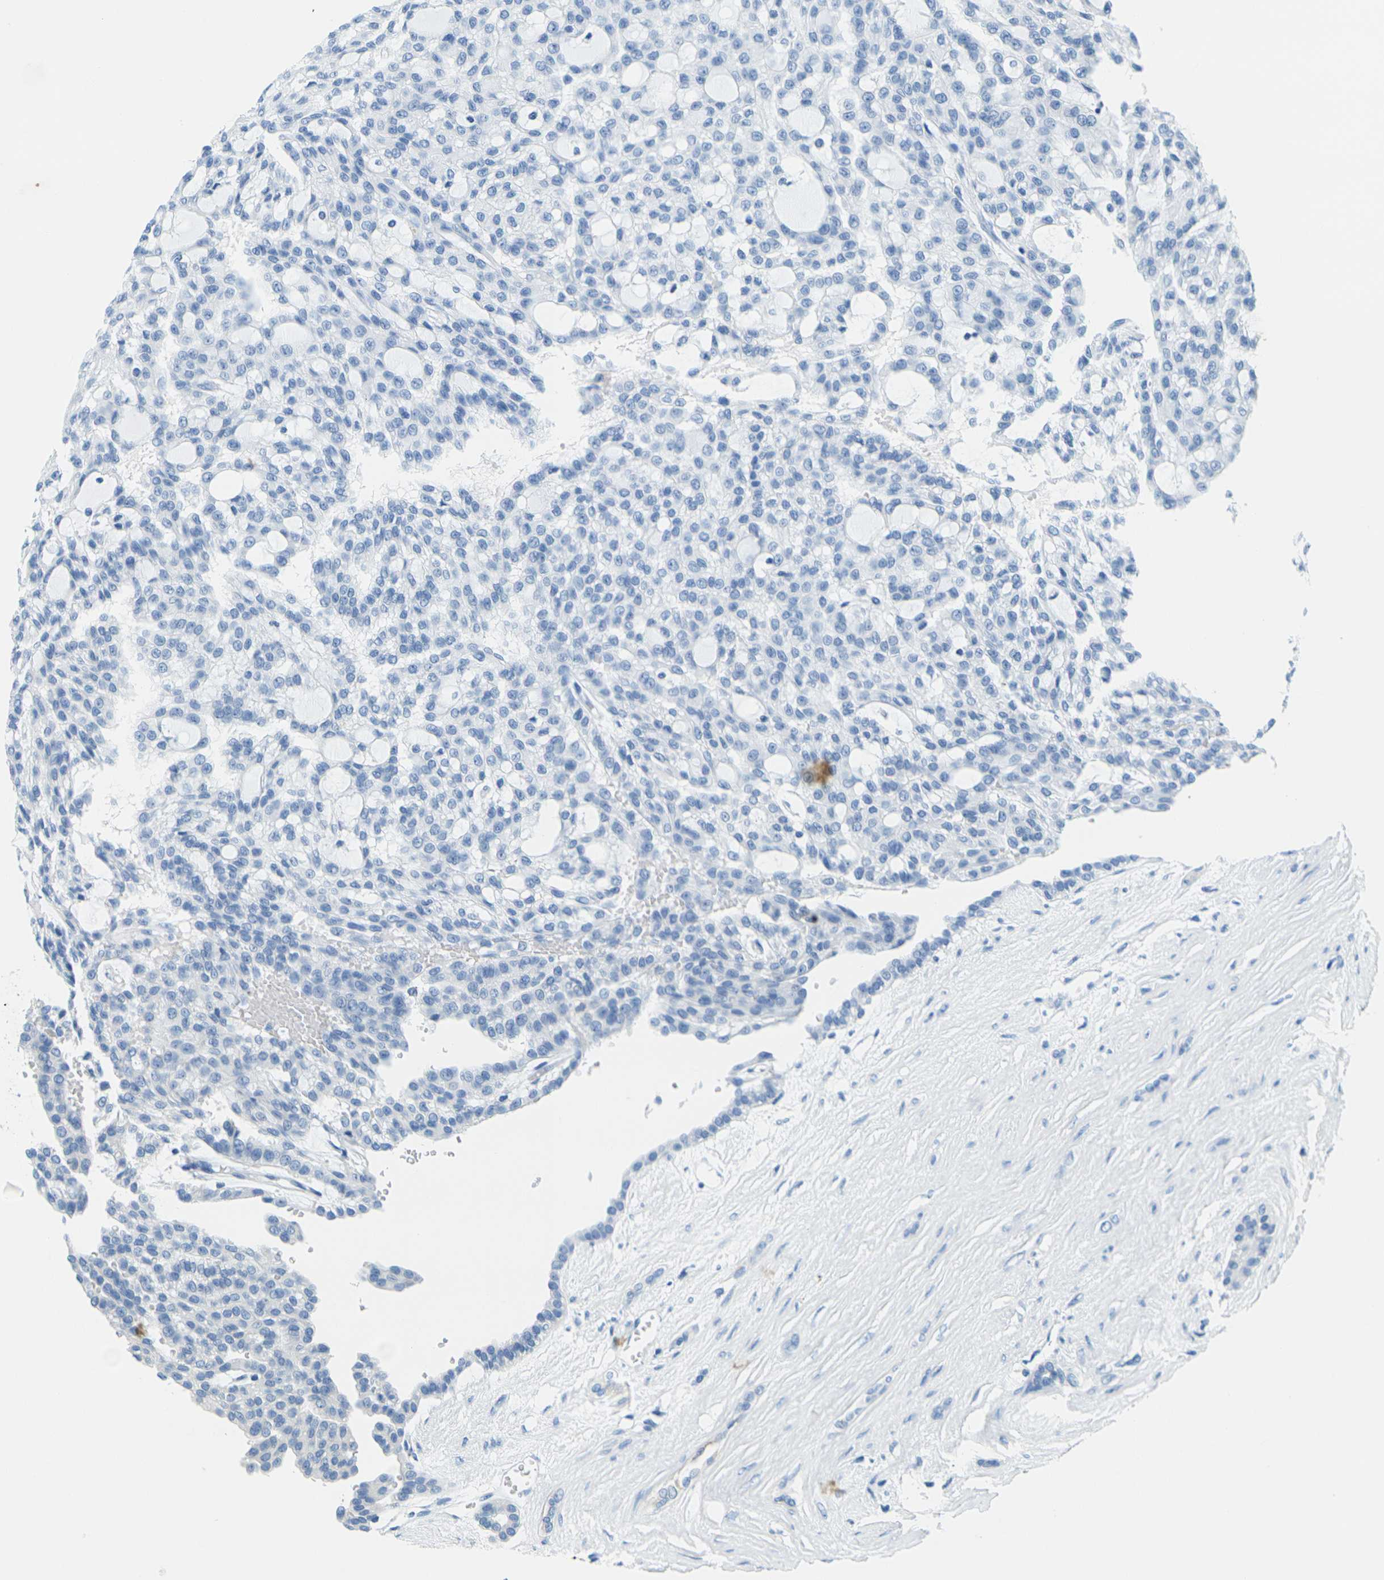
{"staining": {"intensity": "negative", "quantity": "none", "location": "none"}, "tissue": "renal cancer", "cell_type": "Tumor cells", "image_type": "cancer", "snomed": [{"axis": "morphology", "description": "Adenocarcinoma, NOS"}, {"axis": "topography", "description": "Kidney"}], "caption": "High power microscopy micrograph of an IHC micrograph of renal adenocarcinoma, revealing no significant staining in tumor cells. Brightfield microscopy of immunohistochemistry stained with DAB (brown) and hematoxylin (blue), captured at high magnification.", "gene": "CYP2C8", "patient": {"sex": "male", "age": 63}}